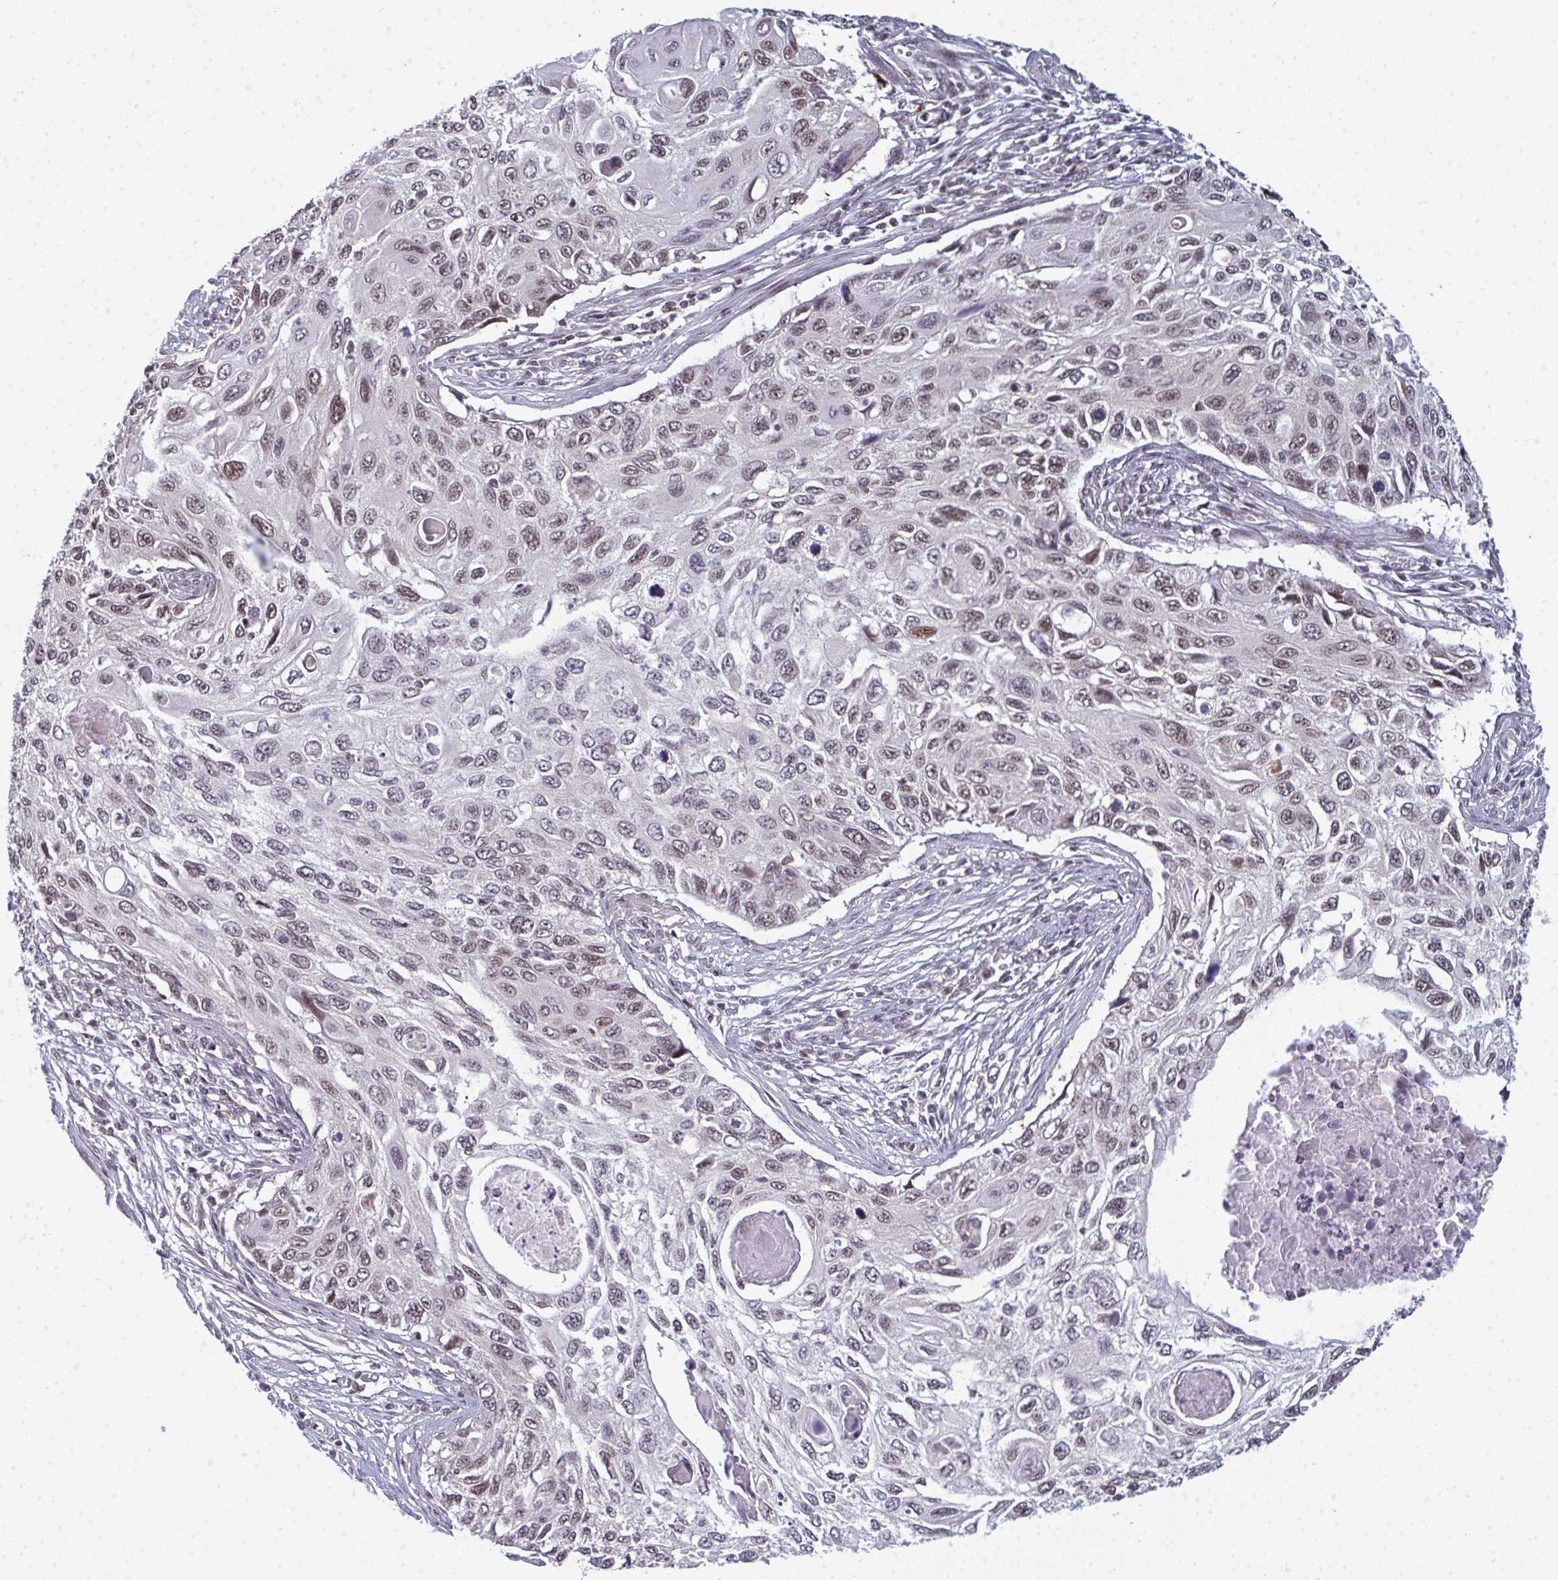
{"staining": {"intensity": "moderate", "quantity": "25%-75%", "location": "nuclear"}, "tissue": "cervical cancer", "cell_type": "Tumor cells", "image_type": "cancer", "snomed": [{"axis": "morphology", "description": "Squamous cell carcinoma, NOS"}, {"axis": "topography", "description": "Cervix"}], "caption": "Immunohistochemistry of human cervical cancer exhibits medium levels of moderate nuclear expression in about 25%-75% of tumor cells.", "gene": "ATF1", "patient": {"sex": "female", "age": 70}}